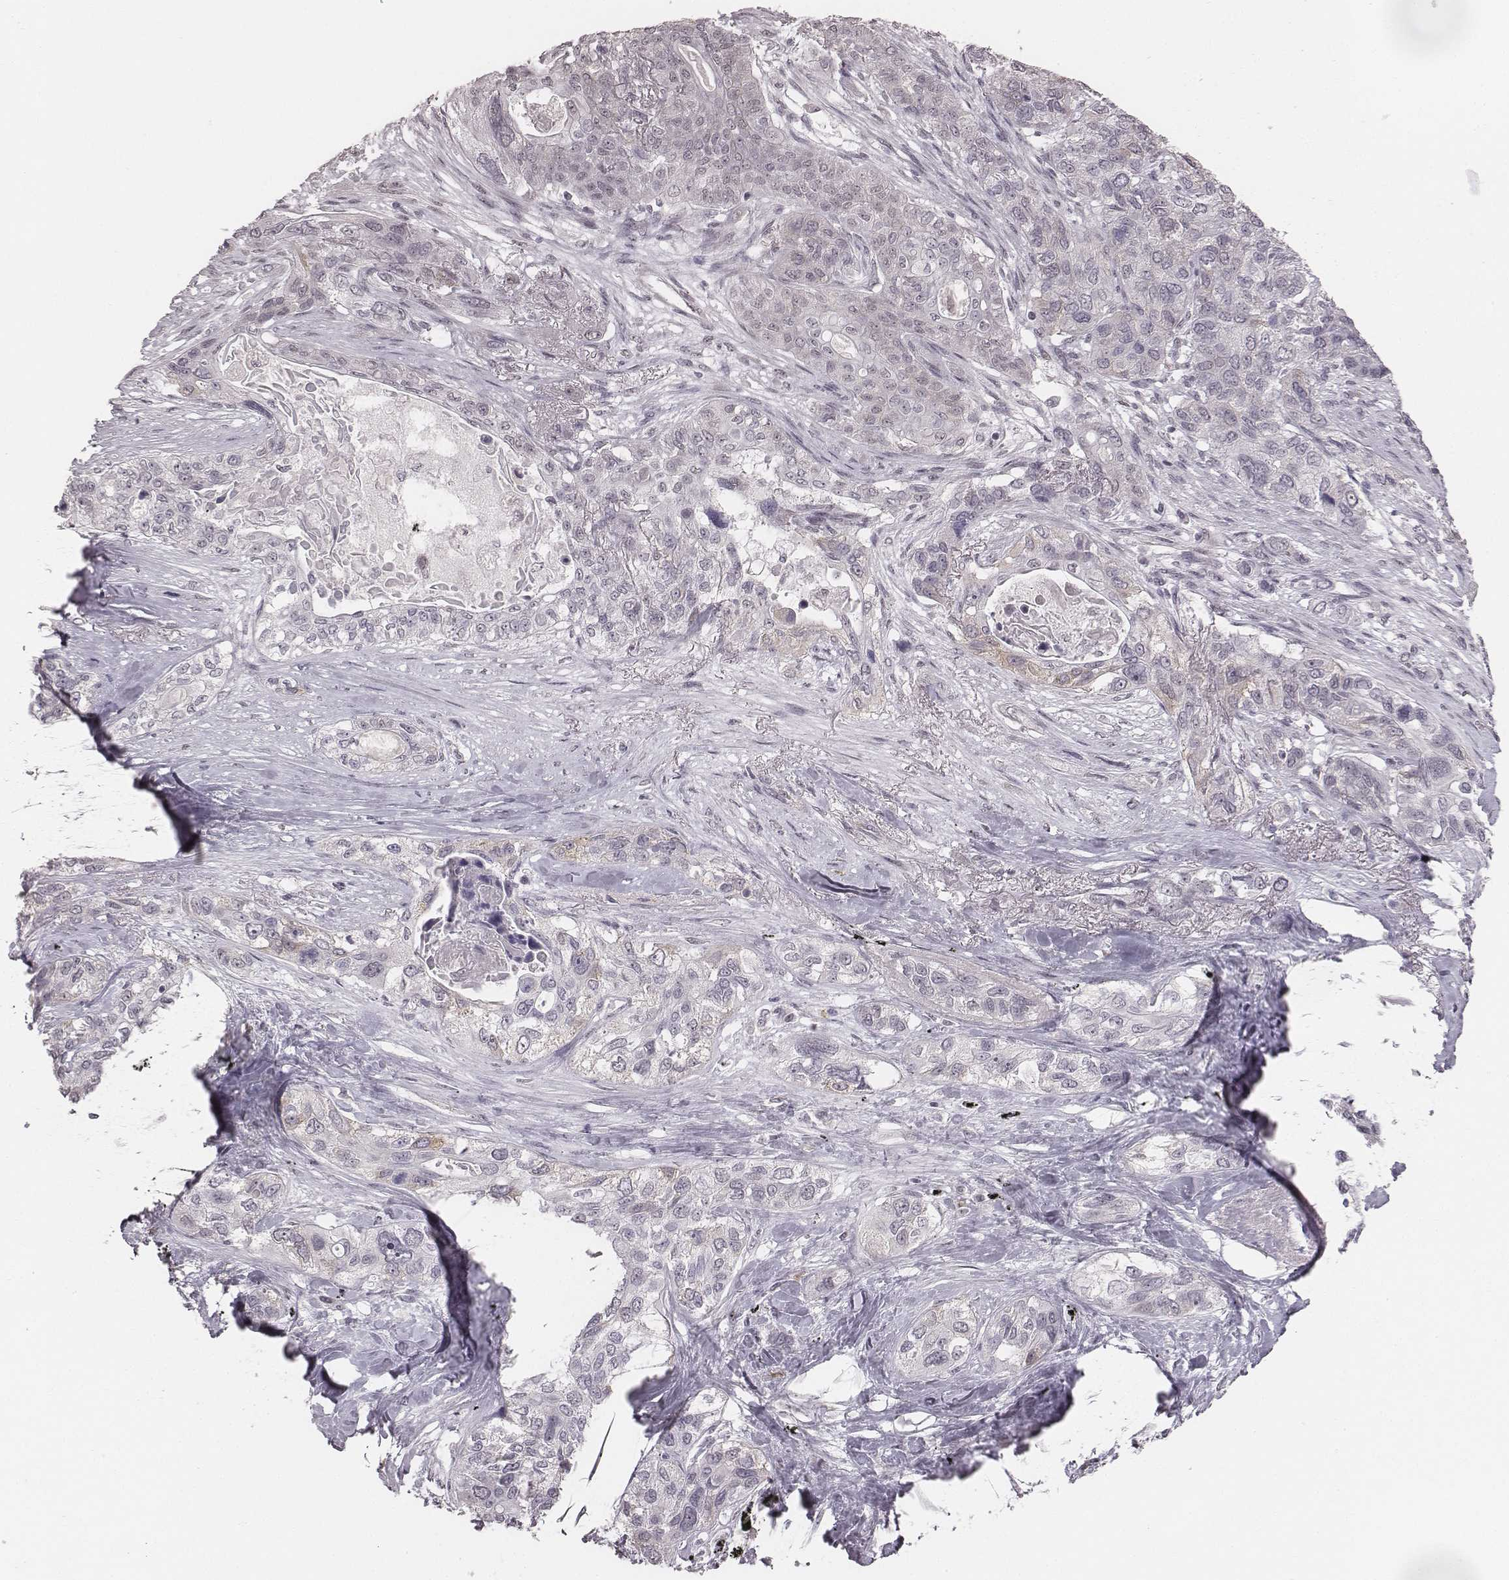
{"staining": {"intensity": "weak", "quantity": "<25%", "location": "cytoplasmic/membranous"}, "tissue": "lung cancer", "cell_type": "Tumor cells", "image_type": "cancer", "snomed": [{"axis": "morphology", "description": "Squamous cell carcinoma, NOS"}, {"axis": "topography", "description": "Lung"}], "caption": "An immunohistochemistry photomicrograph of squamous cell carcinoma (lung) is shown. There is no staining in tumor cells of squamous cell carcinoma (lung). (Immunohistochemistry, brightfield microscopy, high magnification).", "gene": "RPGRIP1", "patient": {"sex": "female", "age": 70}}